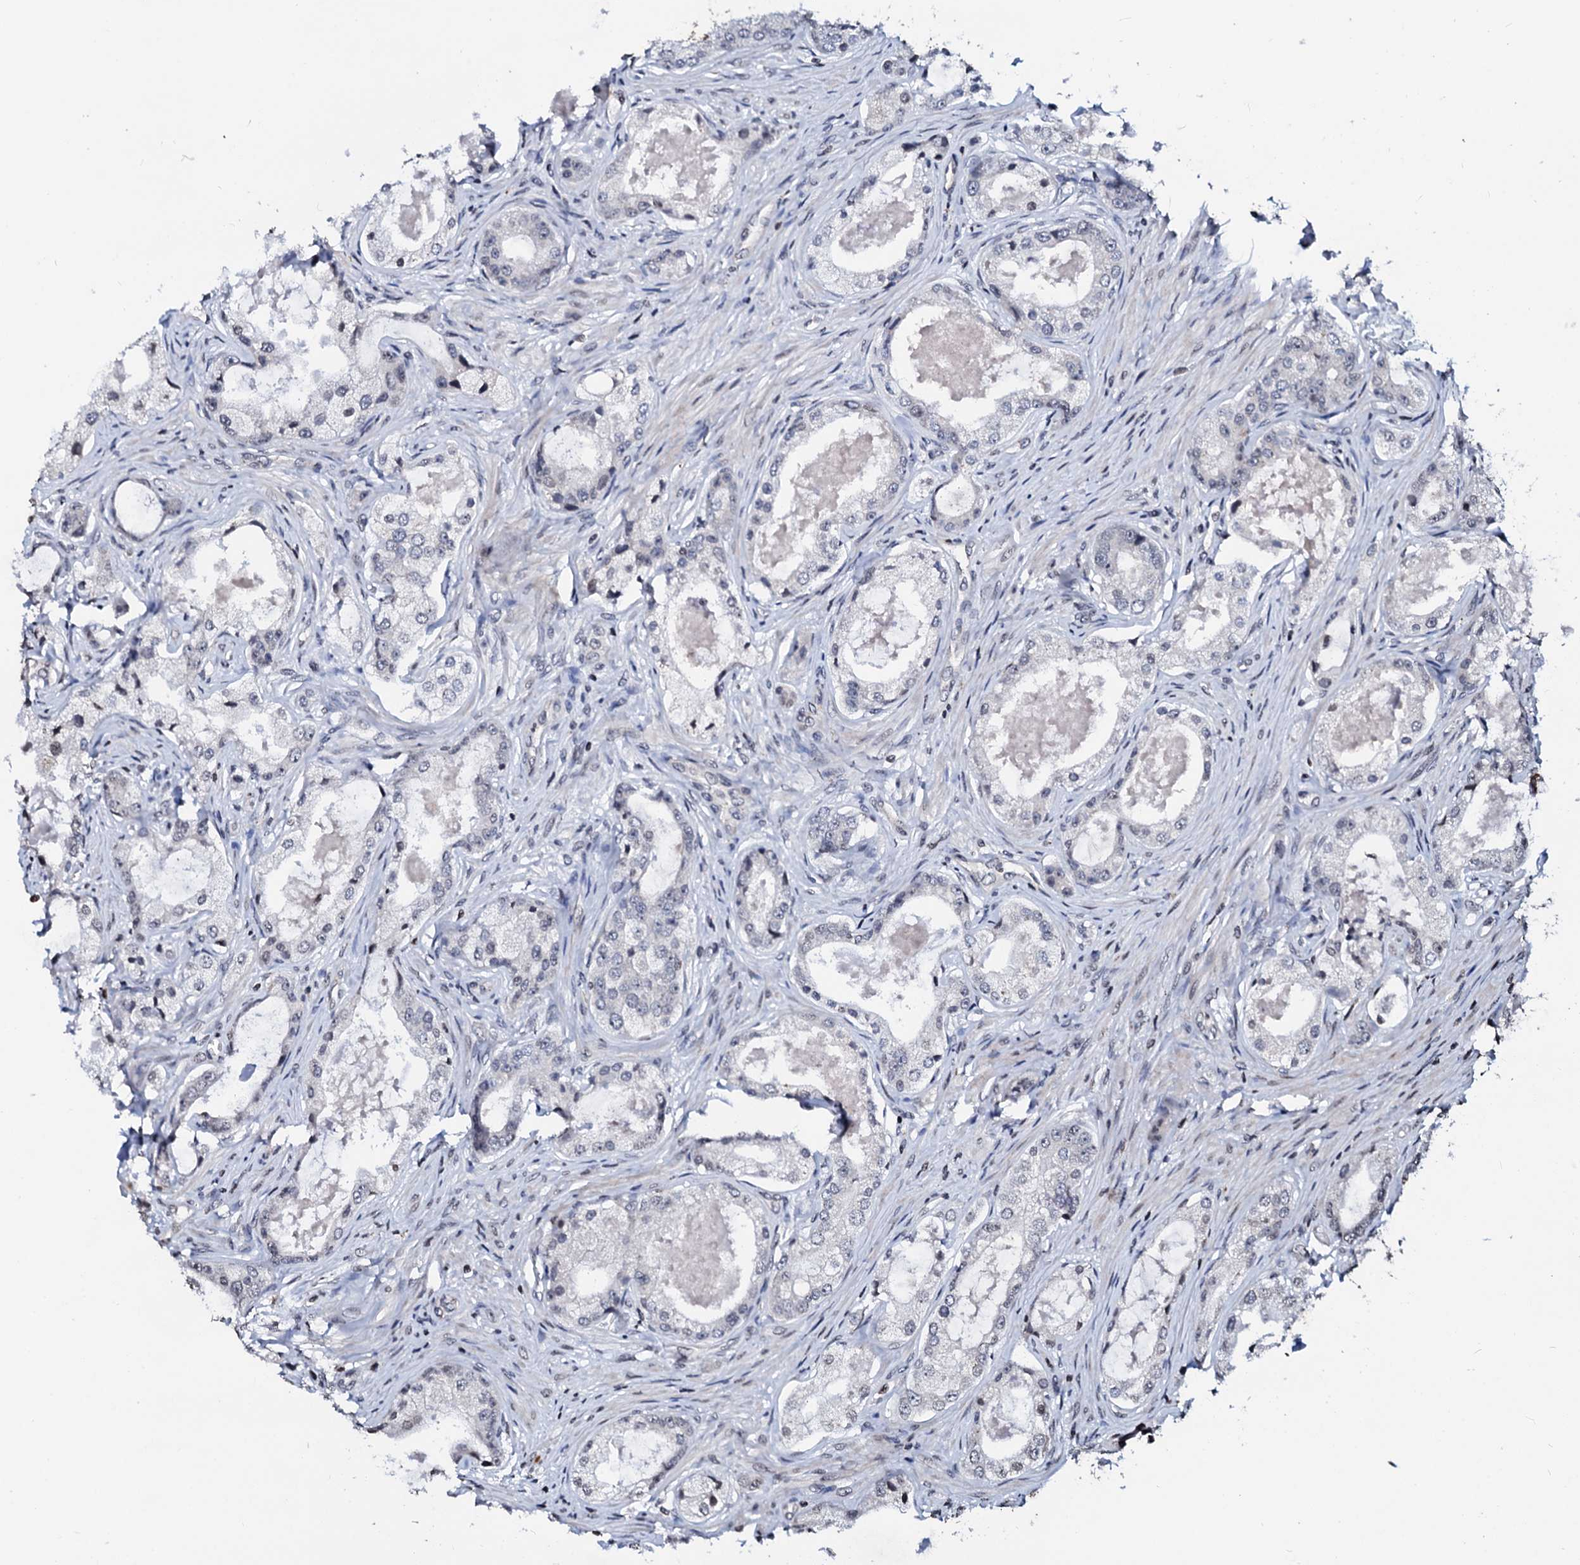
{"staining": {"intensity": "negative", "quantity": "none", "location": "none"}, "tissue": "prostate cancer", "cell_type": "Tumor cells", "image_type": "cancer", "snomed": [{"axis": "morphology", "description": "Adenocarcinoma, Low grade"}, {"axis": "topography", "description": "Prostate"}], "caption": "DAB (3,3'-diaminobenzidine) immunohistochemical staining of prostate cancer (low-grade adenocarcinoma) shows no significant expression in tumor cells.", "gene": "LSM11", "patient": {"sex": "male", "age": 68}}